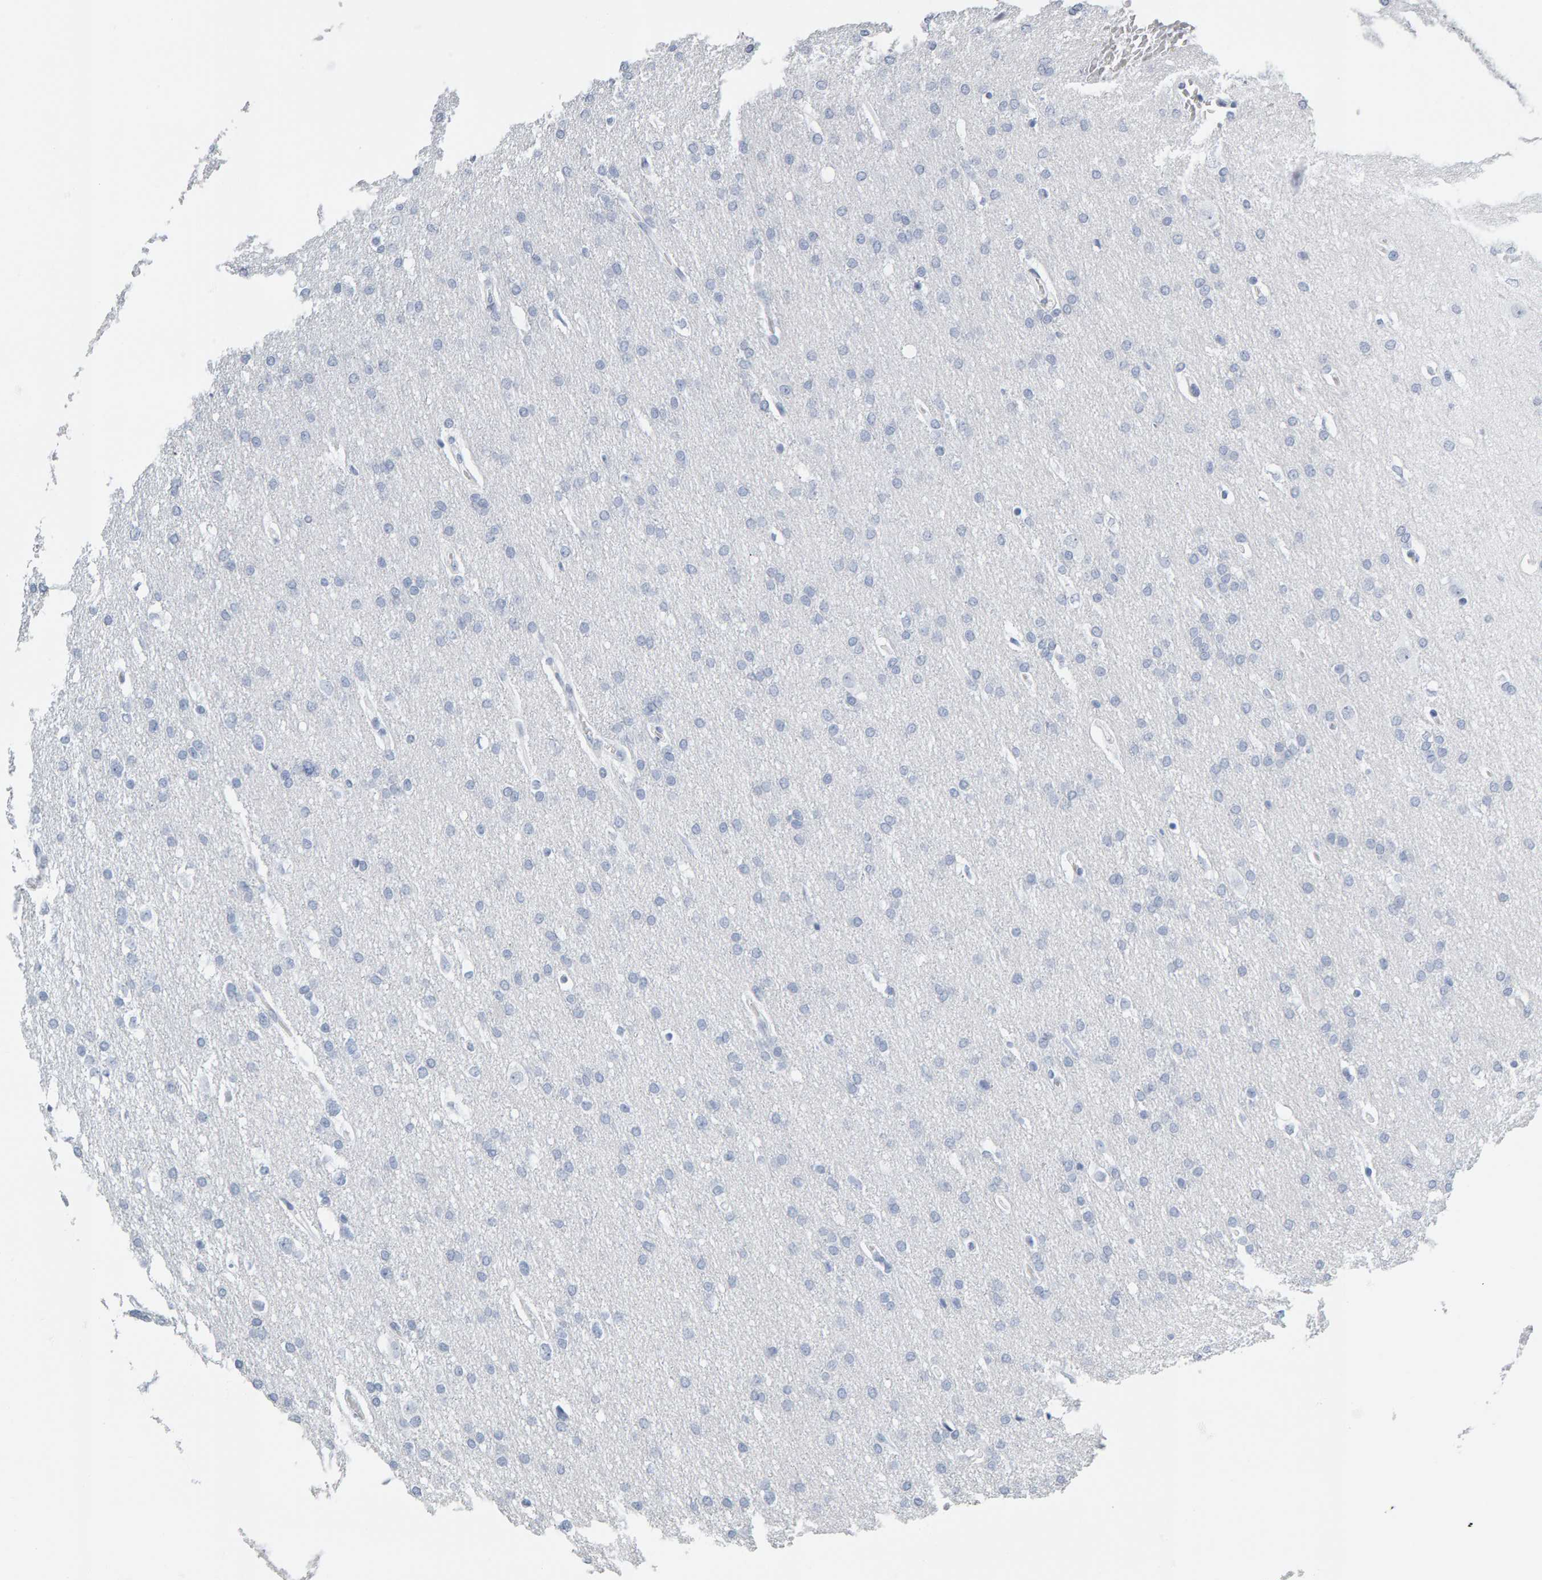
{"staining": {"intensity": "negative", "quantity": "none", "location": "none"}, "tissue": "glioma", "cell_type": "Tumor cells", "image_type": "cancer", "snomed": [{"axis": "morphology", "description": "Glioma, malignant, Low grade"}, {"axis": "topography", "description": "Brain"}], "caption": "IHC histopathology image of glioma stained for a protein (brown), which displays no staining in tumor cells.", "gene": "SPACA3", "patient": {"sex": "female", "age": 37}}